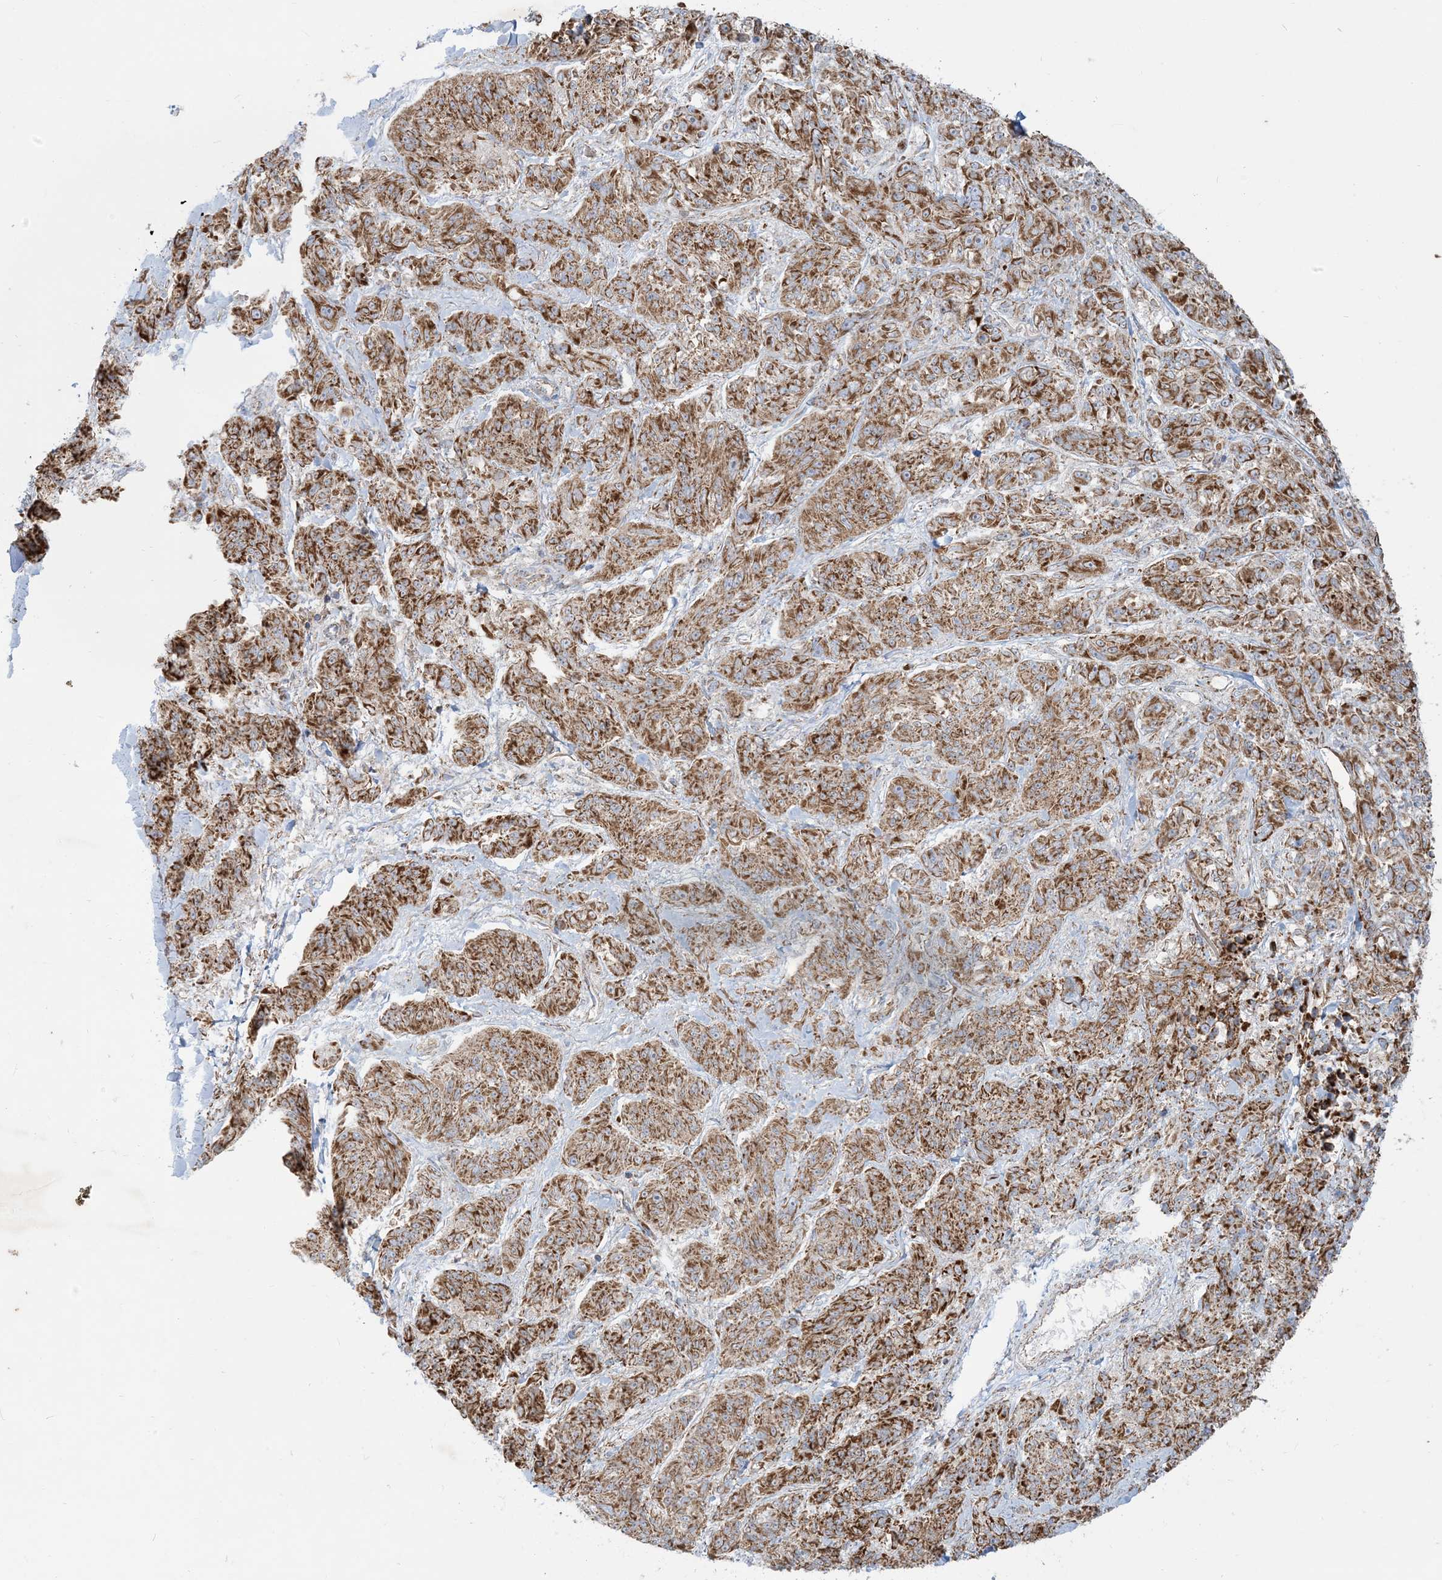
{"staining": {"intensity": "moderate", "quantity": ">75%", "location": "cytoplasmic/membranous"}, "tissue": "melanoma", "cell_type": "Tumor cells", "image_type": "cancer", "snomed": [{"axis": "morphology", "description": "Malignant melanoma, NOS"}, {"axis": "topography", "description": "Skin"}], "caption": "A photomicrograph of melanoma stained for a protein exhibits moderate cytoplasmic/membranous brown staining in tumor cells. The staining is performed using DAB (3,3'-diaminobenzidine) brown chromogen to label protein expression. The nuclei are counter-stained blue using hematoxylin.", "gene": "BEND4", "patient": {"sex": "male", "age": 53}}